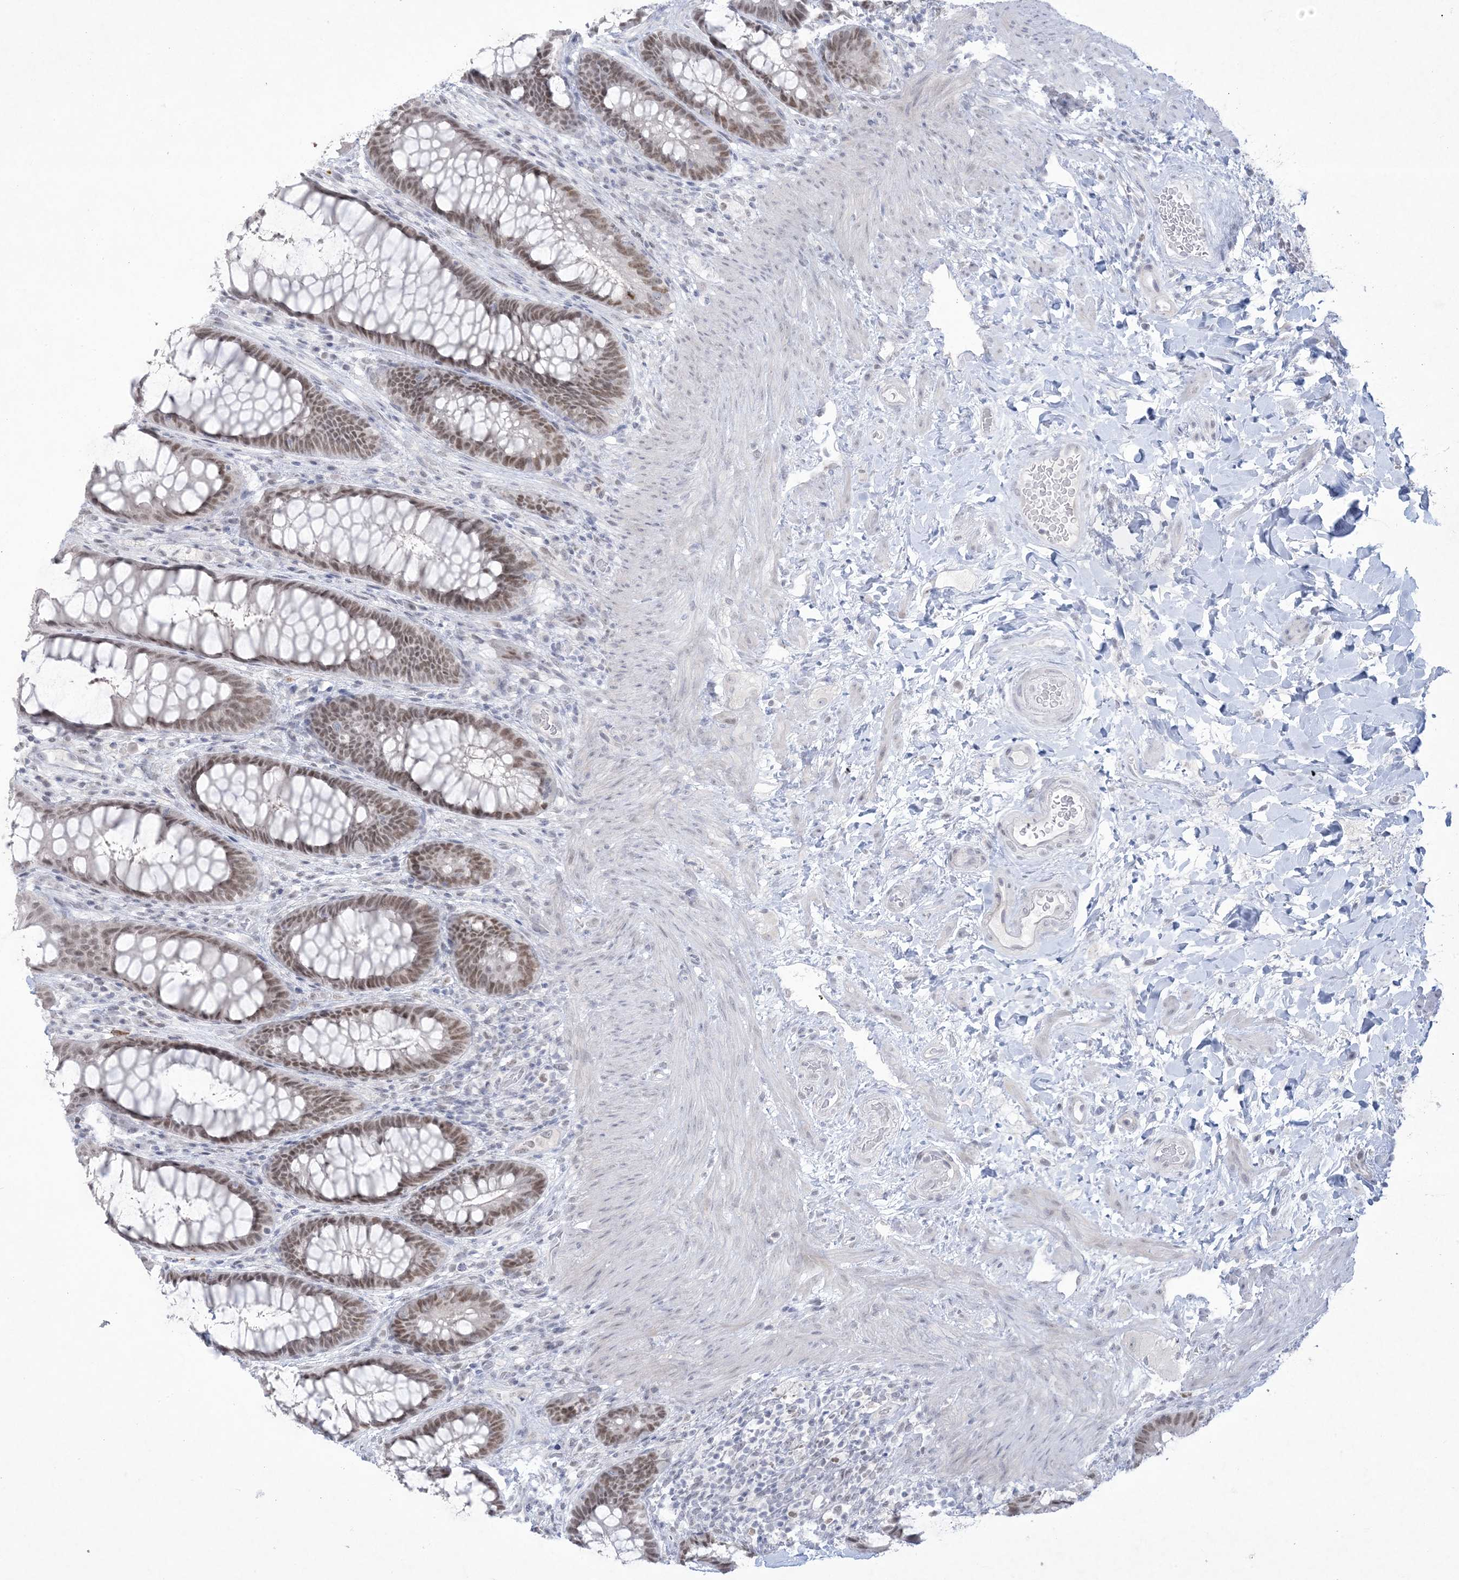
{"staining": {"intensity": "moderate", "quantity": ">75%", "location": "nuclear"}, "tissue": "rectum", "cell_type": "Glandular cells", "image_type": "normal", "snomed": [{"axis": "morphology", "description": "Normal tissue, NOS"}, {"axis": "topography", "description": "Rectum"}], "caption": "Human rectum stained with a brown dye demonstrates moderate nuclear positive positivity in approximately >75% of glandular cells.", "gene": "HOMEZ", "patient": {"sex": "female", "age": 46}}